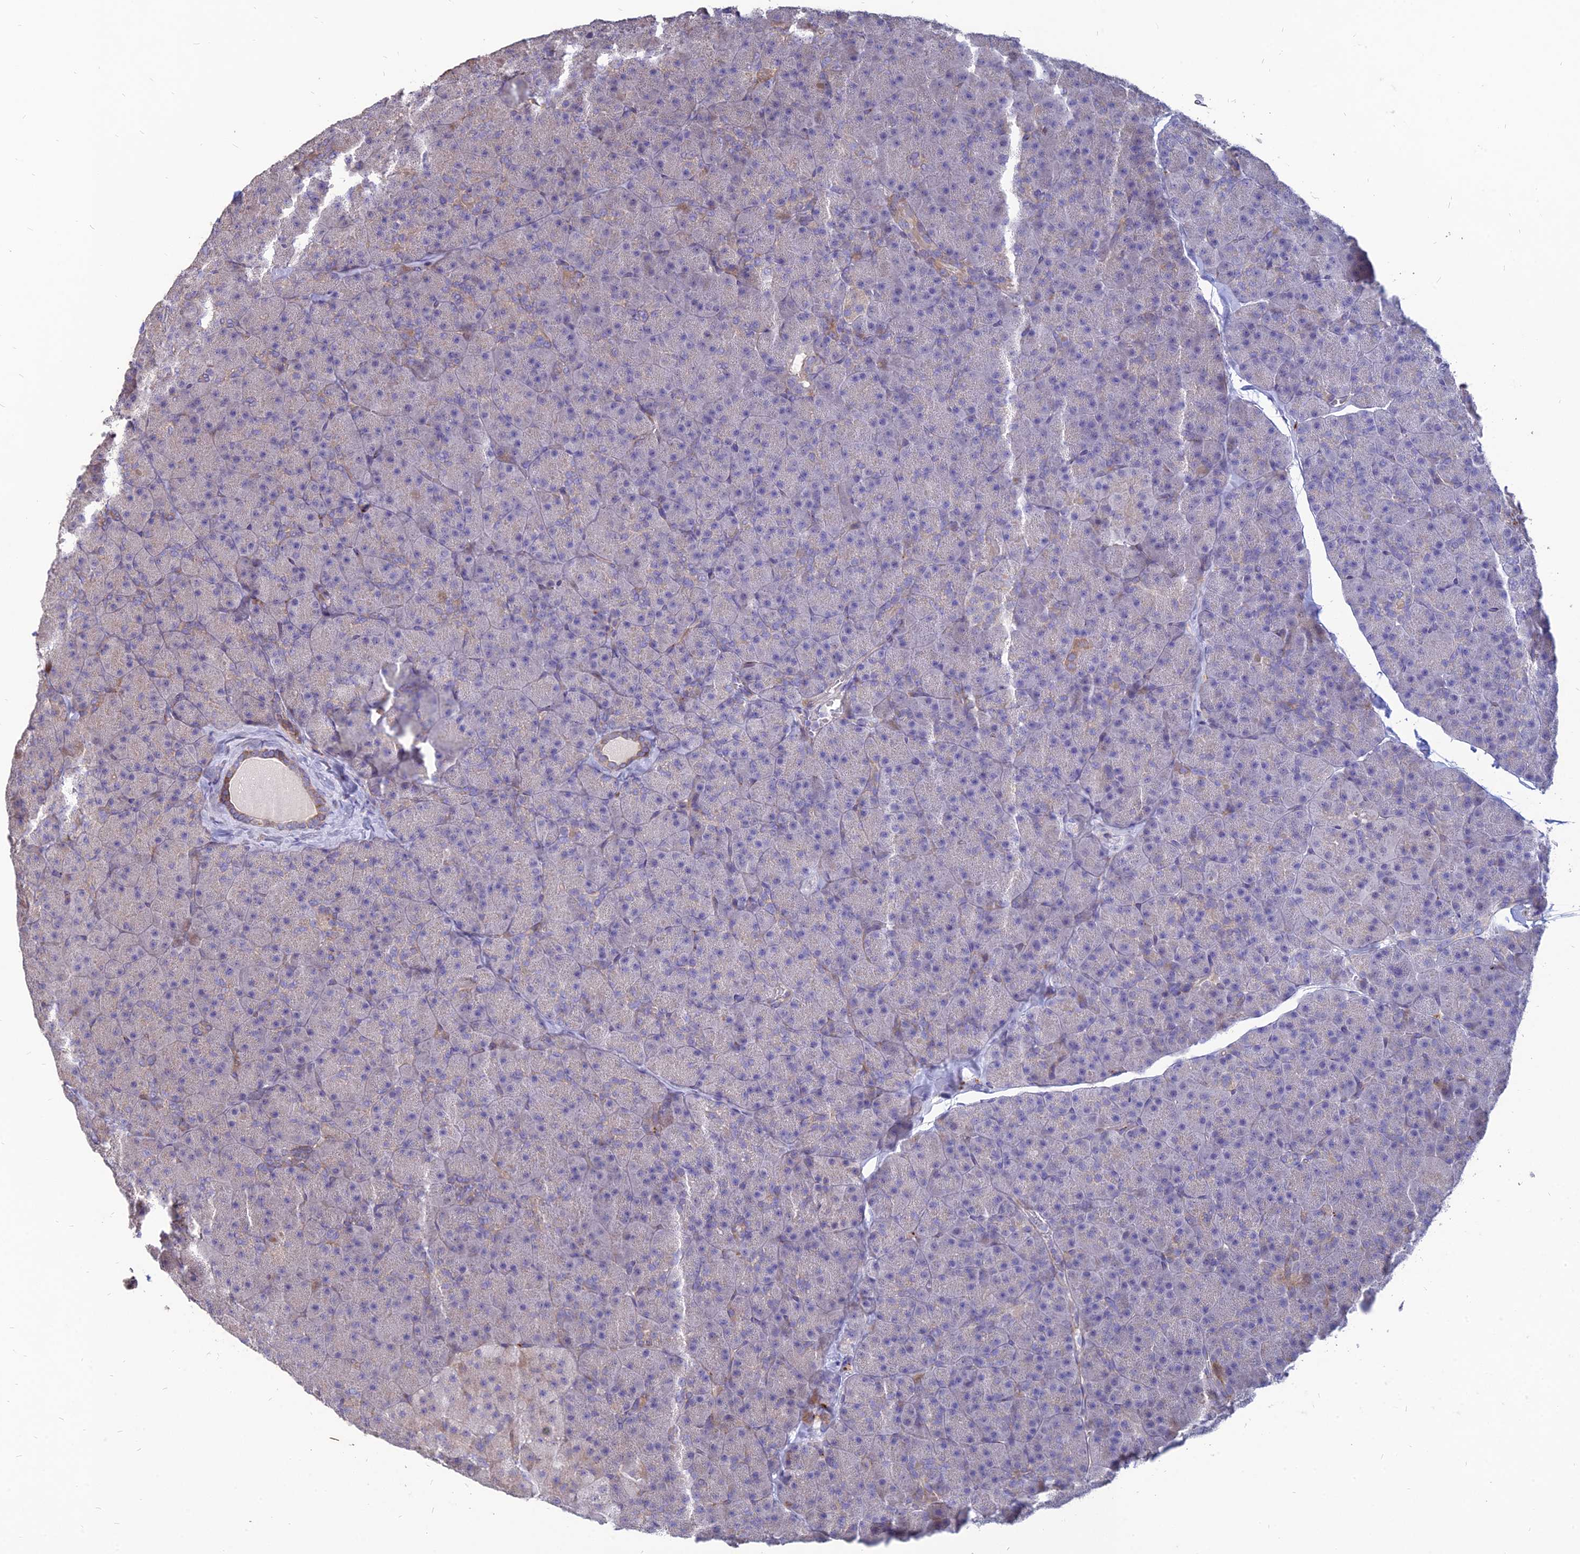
{"staining": {"intensity": "moderate", "quantity": "<25%", "location": "cytoplasmic/membranous"}, "tissue": "pancreas", "cell_type": "Exocrine glandular cells", "image_type": "normal", "snomed": [{"axis": "morphology", "description": "Normal tissue, NOS"}, {"axis": "topography", "description": "Pancreas"}], "caption": "Pancreas stained with DAB immunohistochemistry (IHC) demonstrates low levels of moderate cytoplasmic/membranous staining in about <25% of exocrine glandular cells.", "gene": "ST3GAL6", "patient": {"sex": "male", "age": 36}}